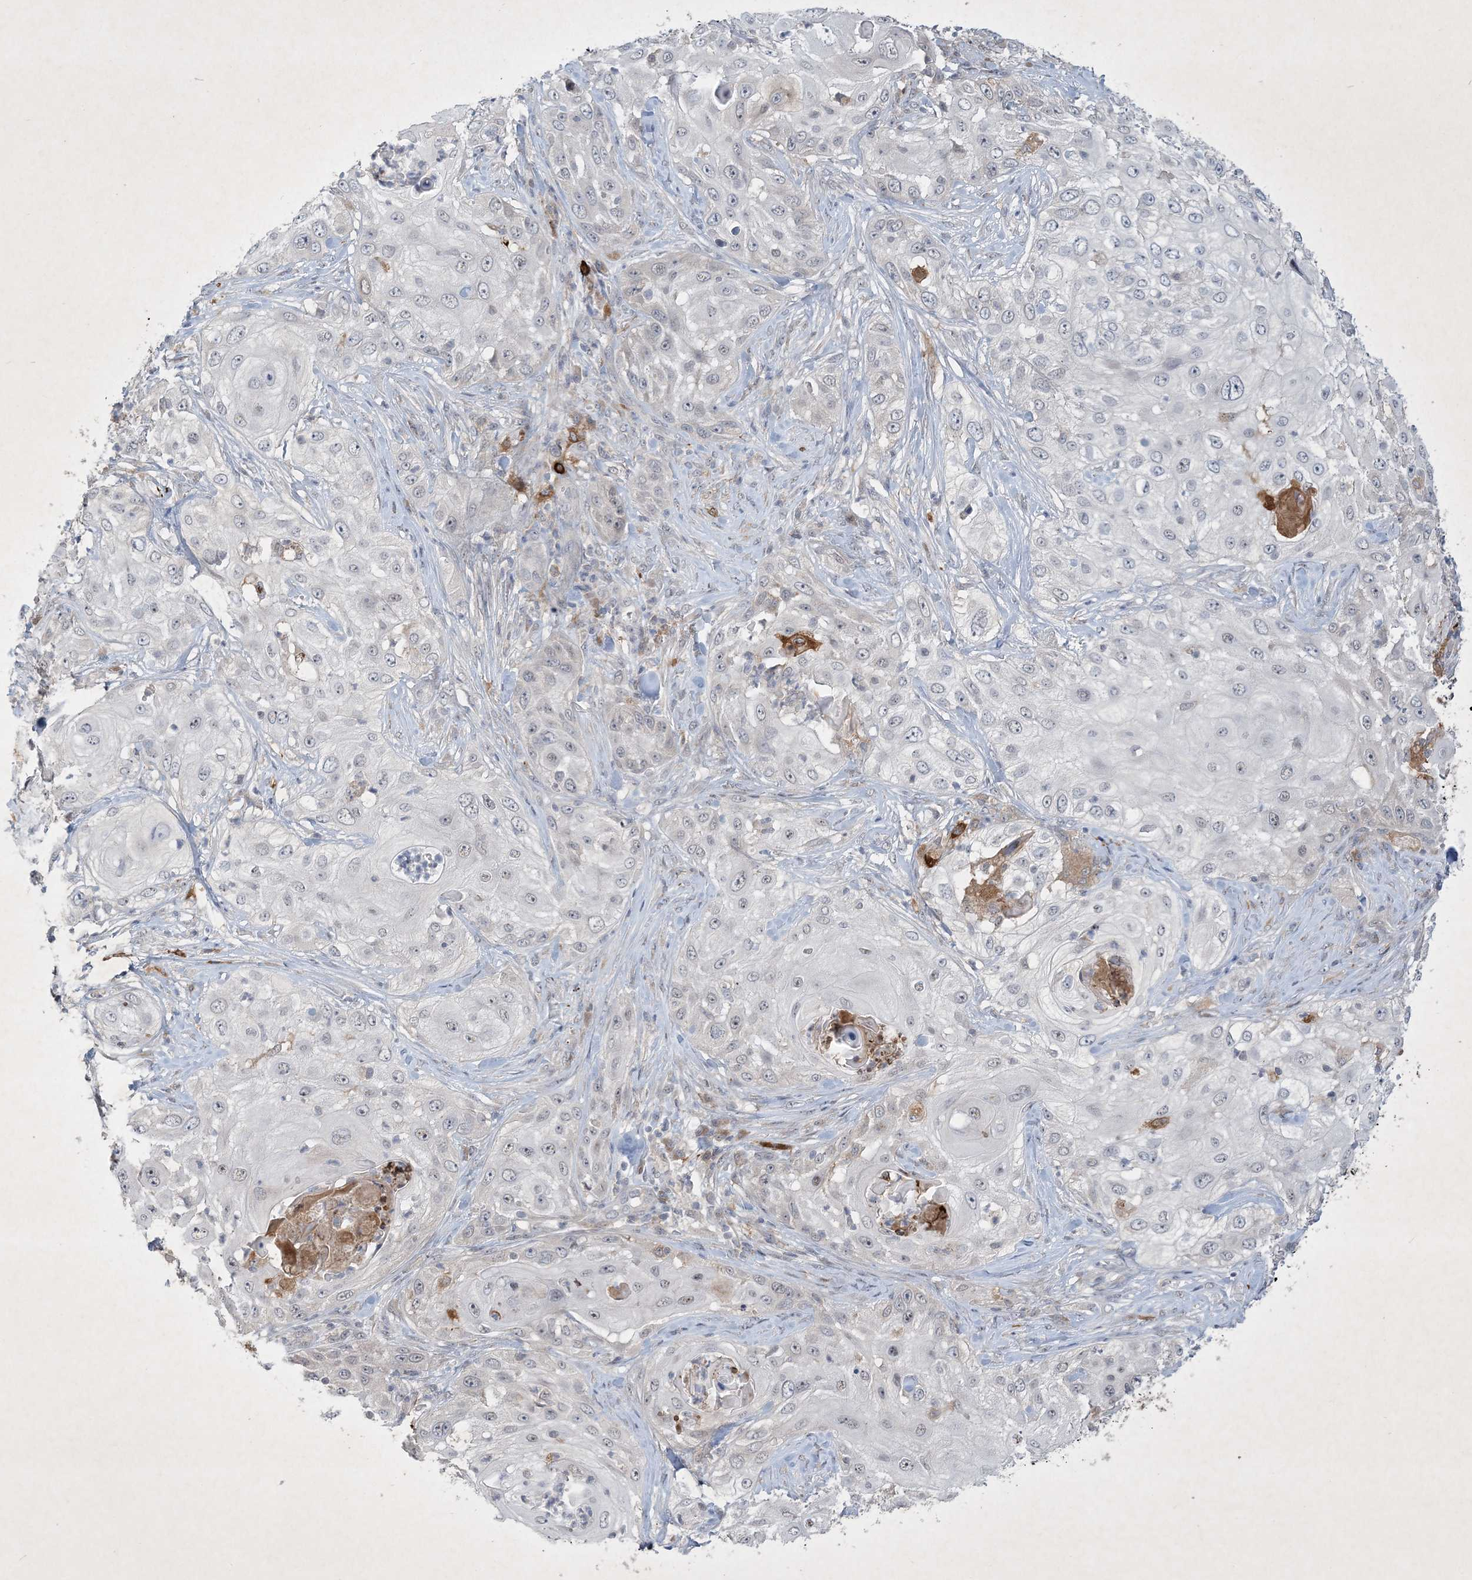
{"staining": {"intensity": "negative", "quantity": "none", "location": "none"}, "tissue": "skin cancer", "cell_type": "Tumor cells", "image_type": "cancer", "snomed": [{"axis": "morphology", "description": "Squamous cell carcinoma, NOS"}, {"axis": "topography", "description": "Skin"}], "caption": "Histopathology image shows no protein staining in tumor cells of skin cancer tissue.", "gene": "THG1L", "patient": {"sex": "female", "age": 44}}